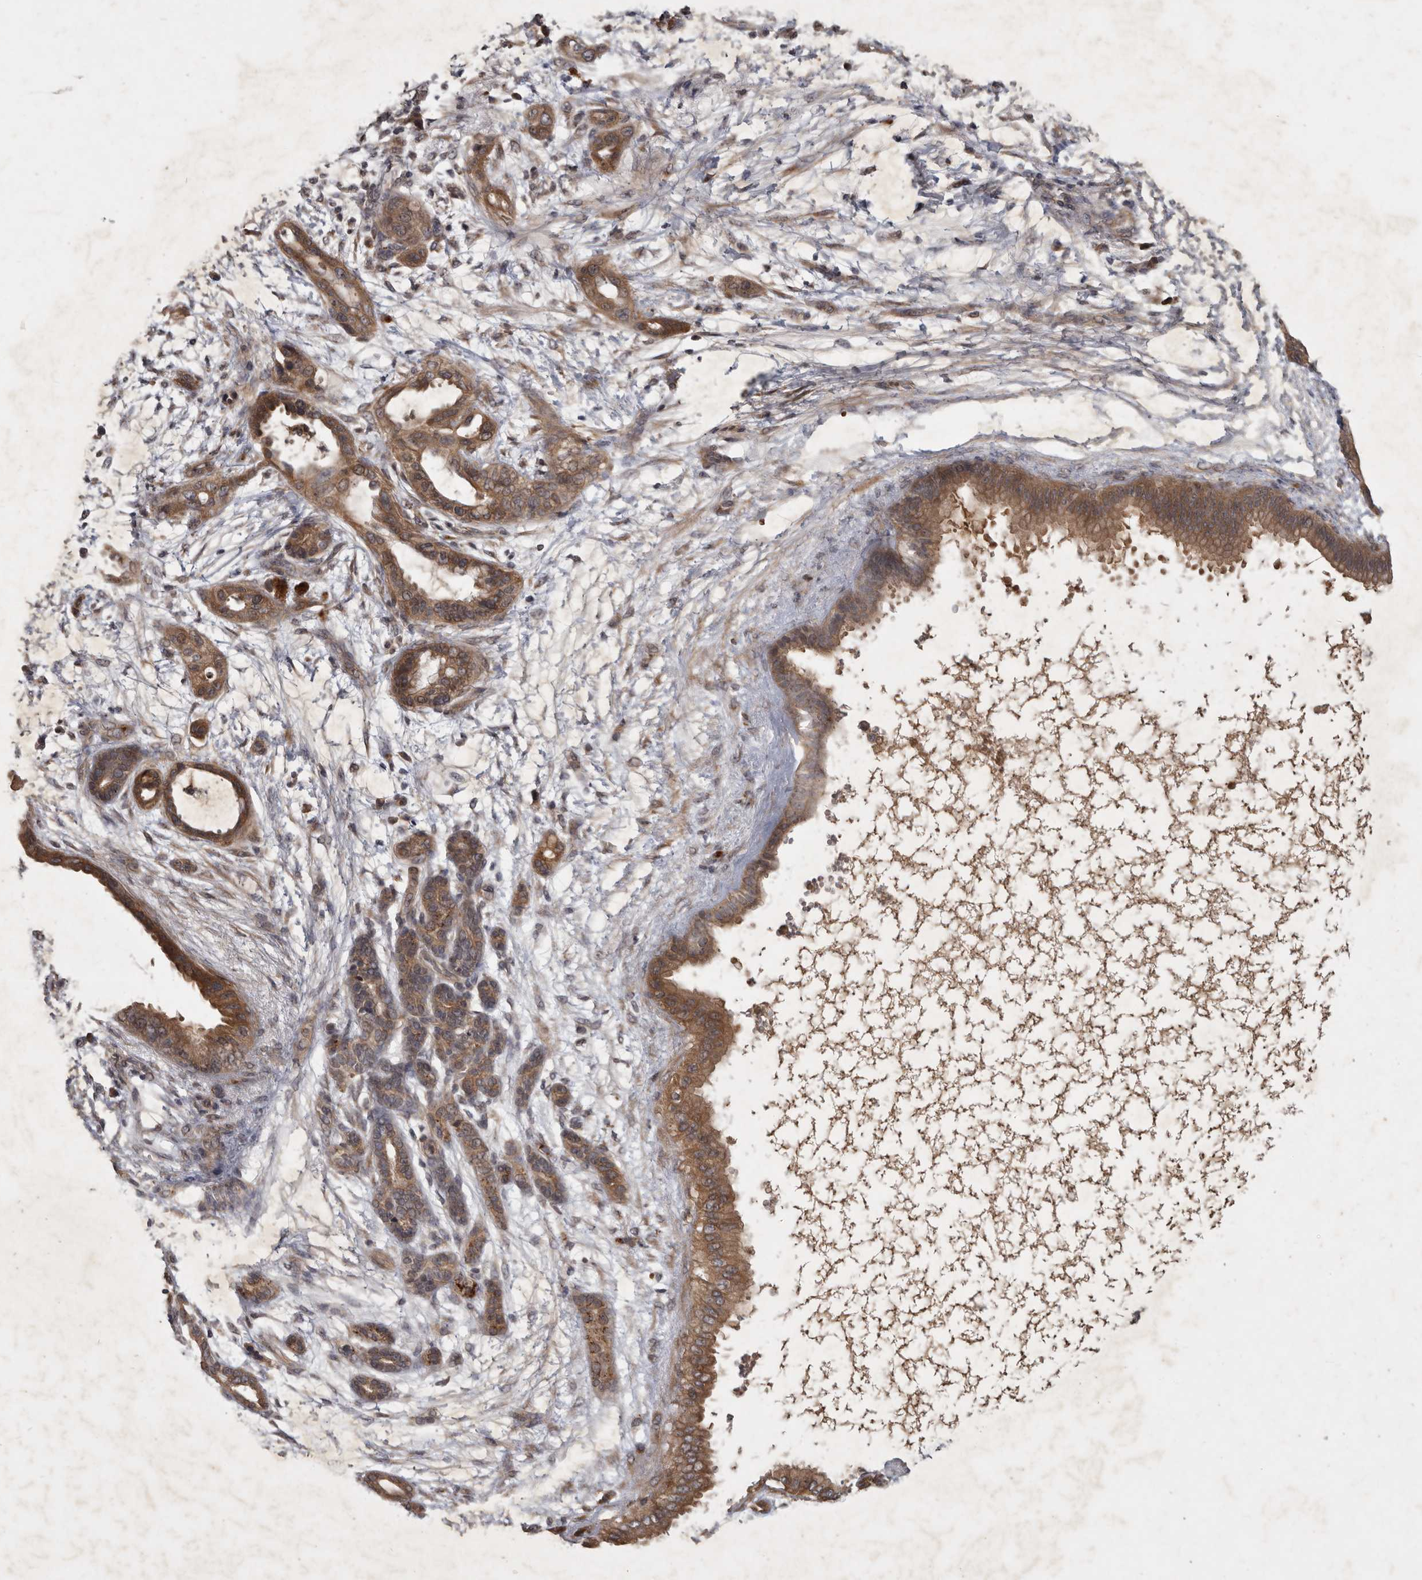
{"staining": {"intensity": "moderate", "quantity": ">75%", "location": "cytoplasmic/membranous"}, "tissue": "pancreatic cancer", "cell_type": "Tumor cells", "image_type": "cancer", "snomed": [{"axis": "morphology", "description": "Adenocarcinoma, NOS"}, {"axis": "topography", "description": "Pancreas"}], "caption": "DAB (3,3'-diaminobenzidine) immunohistochemical staining of pancreatic adenocarcinoma shows moderate cytoplasmic/membranous protein staining in approximately >75% of tumor cells.", "gene": "DNAJC28", "patient": {"sex": "male", "age": 59}}